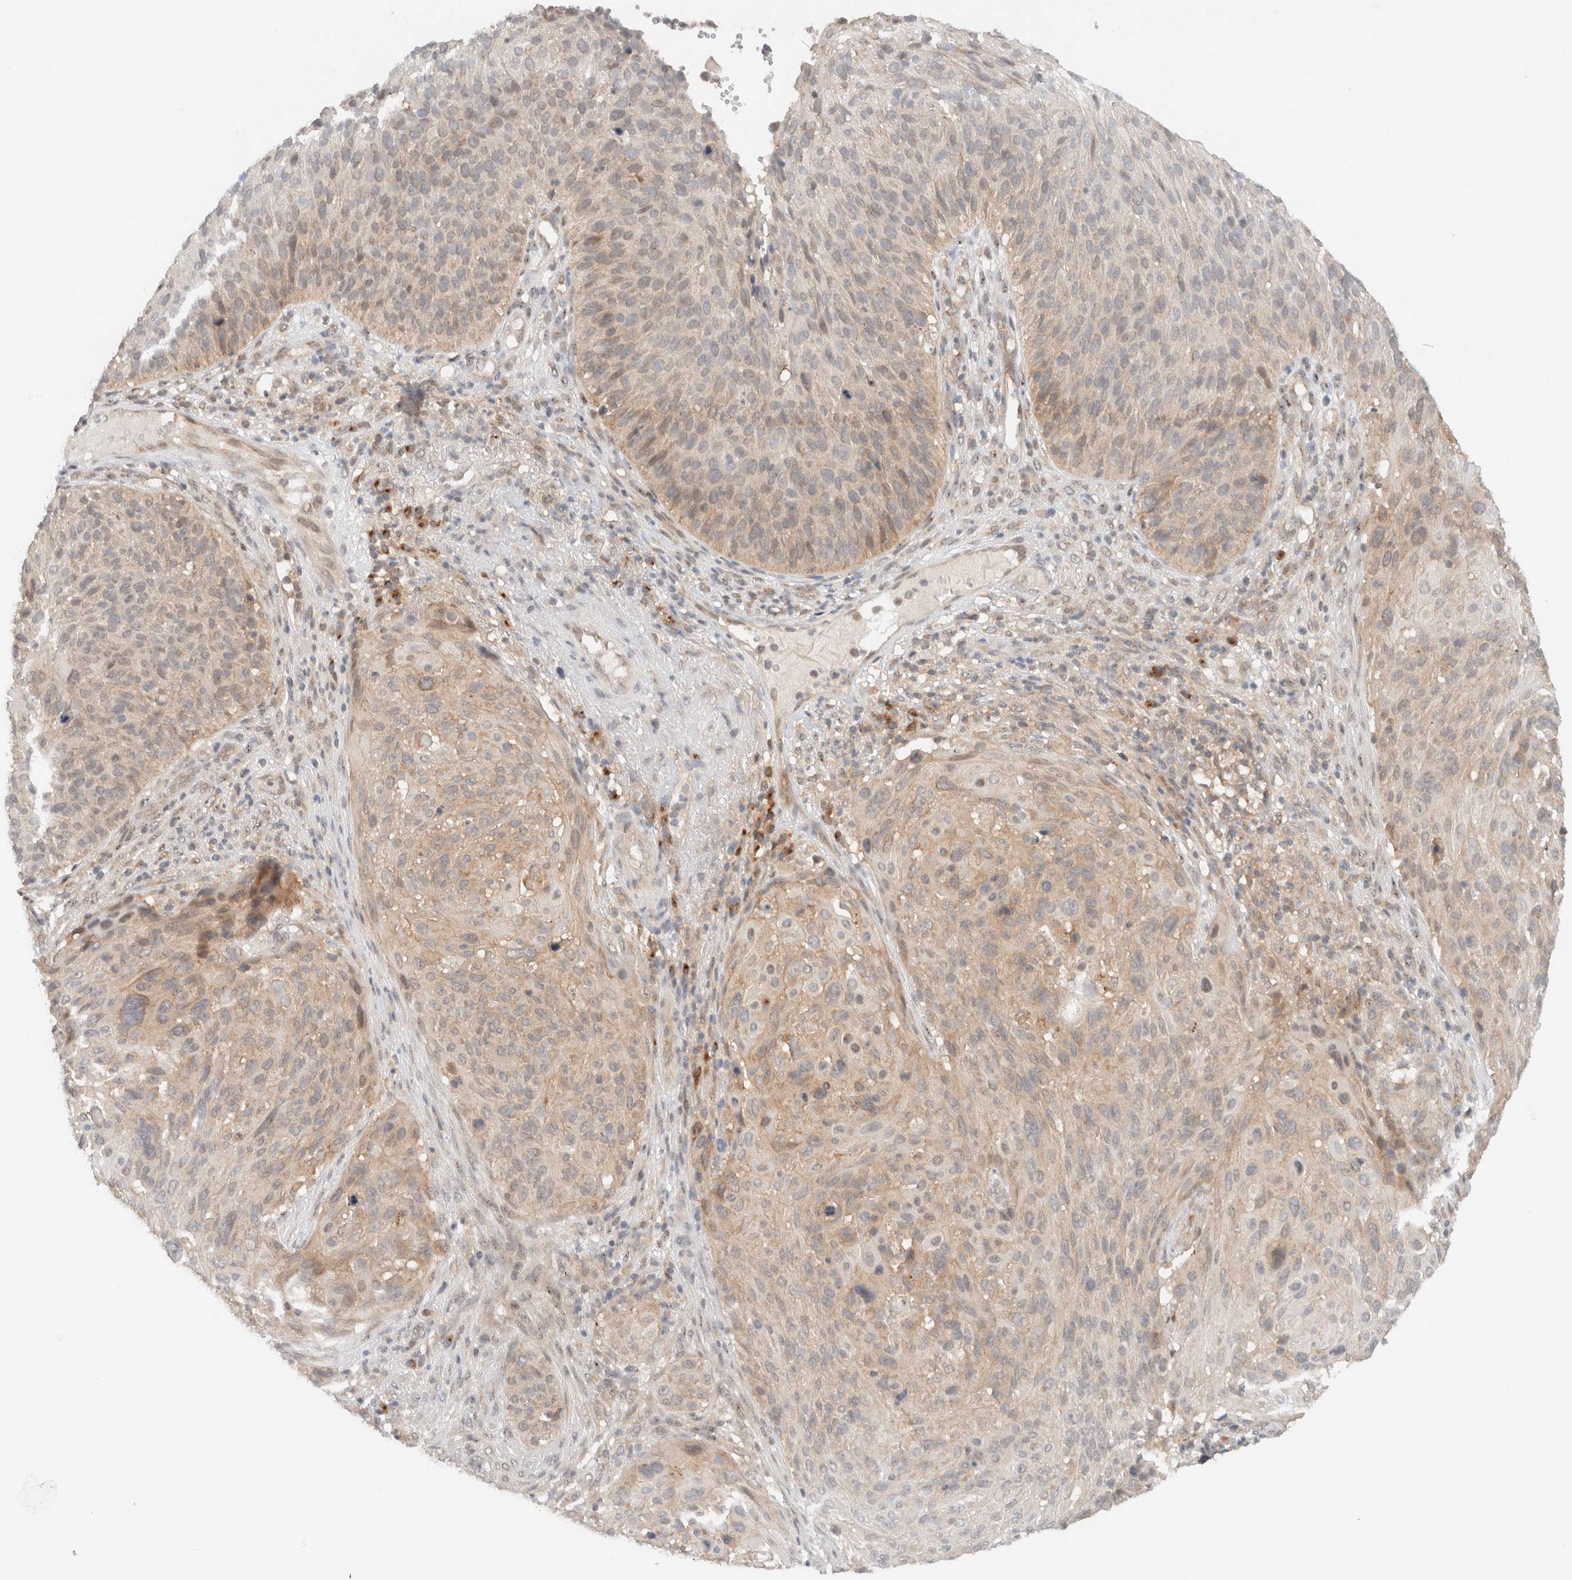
{"staining": {"intensity": "weak", "quantity": "<25%", "location": "cytoplasmic/membranous"}, "tissue": "cervical cancer", "cell_type": "Tumor cells", "image_type": "cancer", "snomed": [{"axis": "morphology", "description": "Squamous cell carcinoma, NOS"}, {"axis": "topography", "description": "Cervix"}], "caption": "The photomicrograph shows no staining of tumor cells in cervical cancer (squamous cell carcinoma).", "gene": "ARFGEF2", "patient": {"sex": "female", "age": 74}}